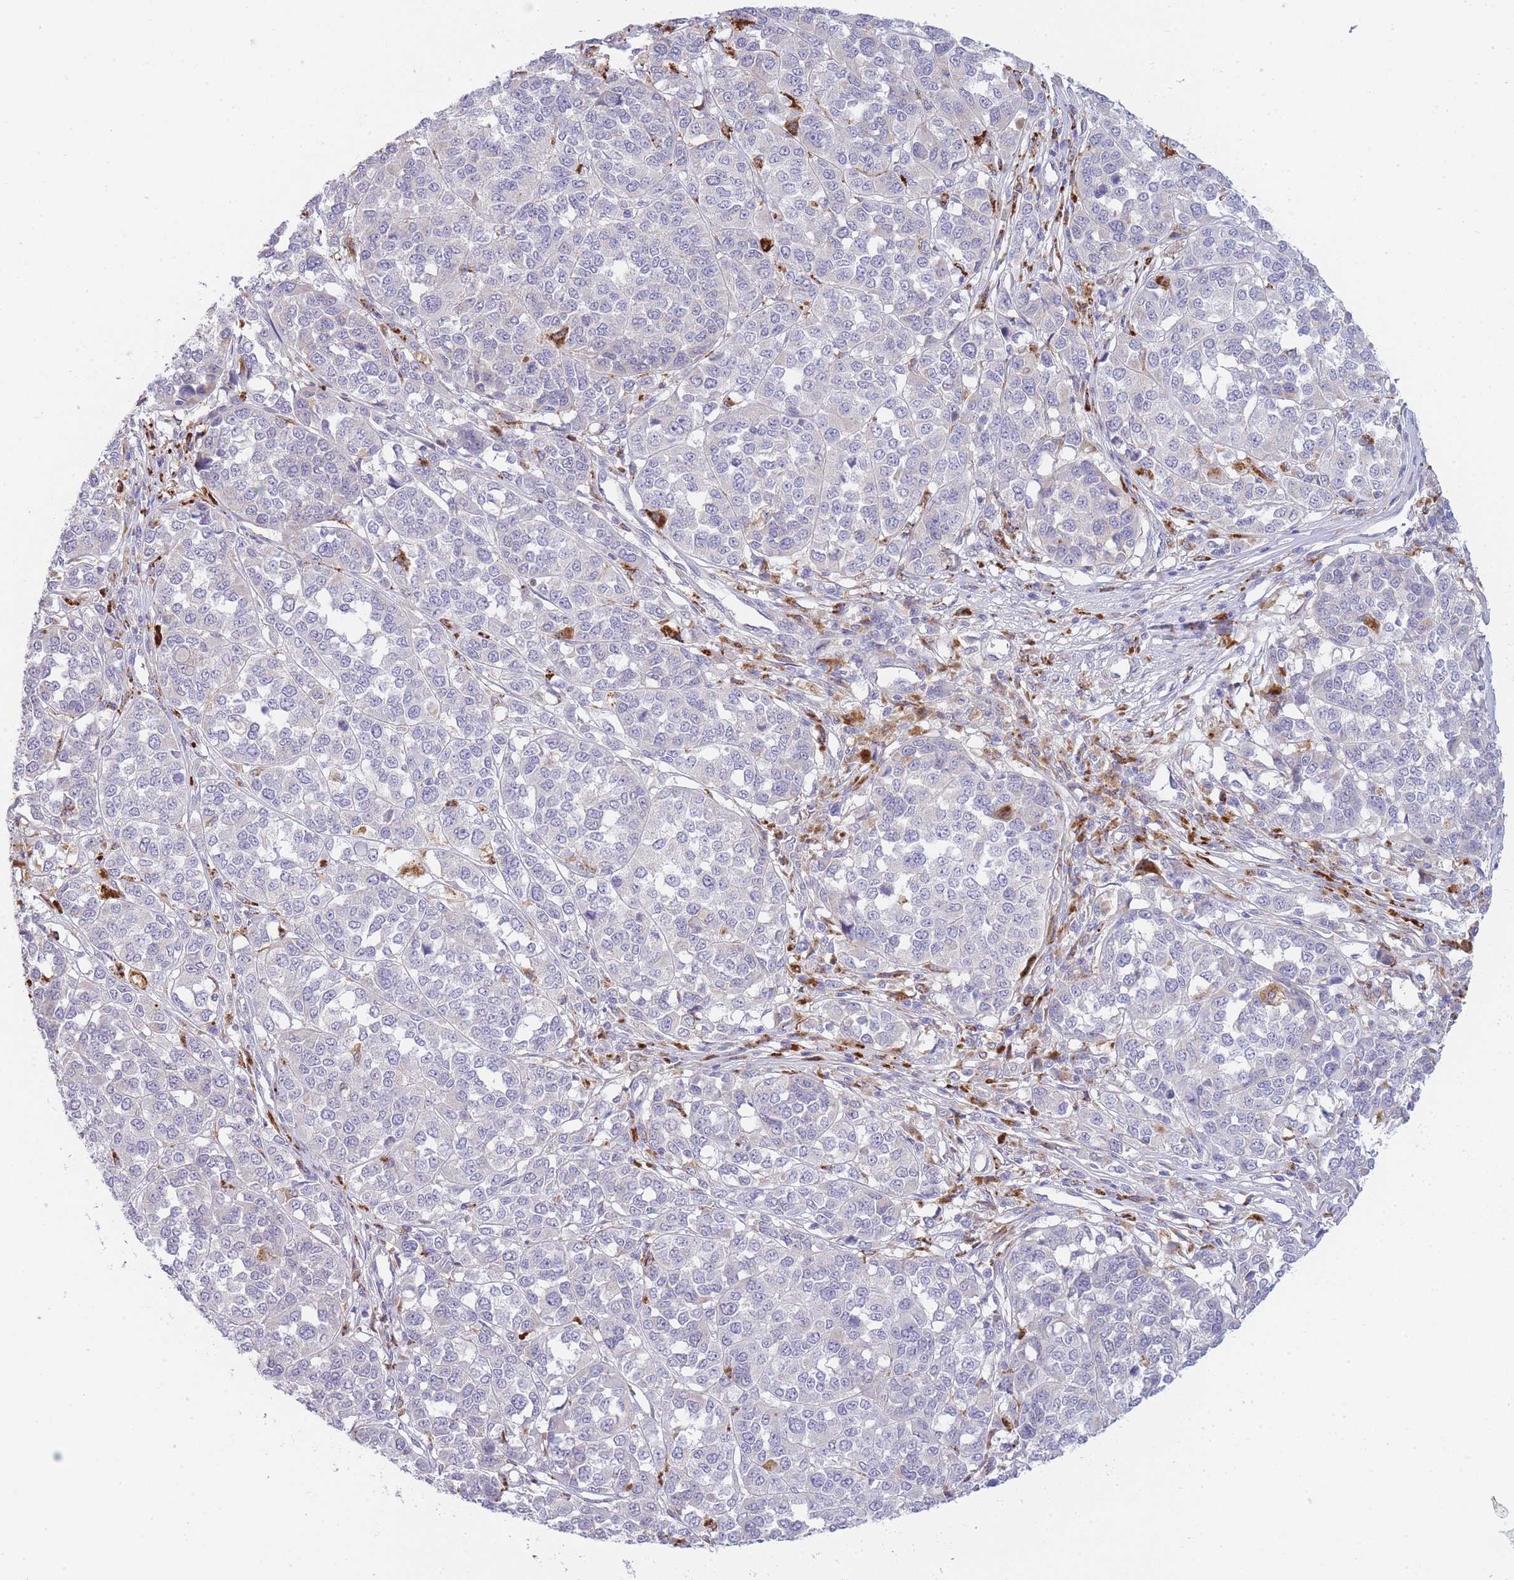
{"staining": {"intensity": "negative", "quantity": "none", "location": "none"}, "tissue": "melanoma", "cell_type": "Tumor cells", "image_type": "cancer", "snomed": [{"axis": "morphology", "description": "Malignant melanoma, Metastatic site"}, {"axis": "topography", "description": "Lymph node"}], "caption": "A high-resolution image shows IHC staining of malignant melanoma (metastatic site), which shows no significant staining in tumor cells.", "gene": "TRIM61", "patient": {"sex": "male", "age": 44}}